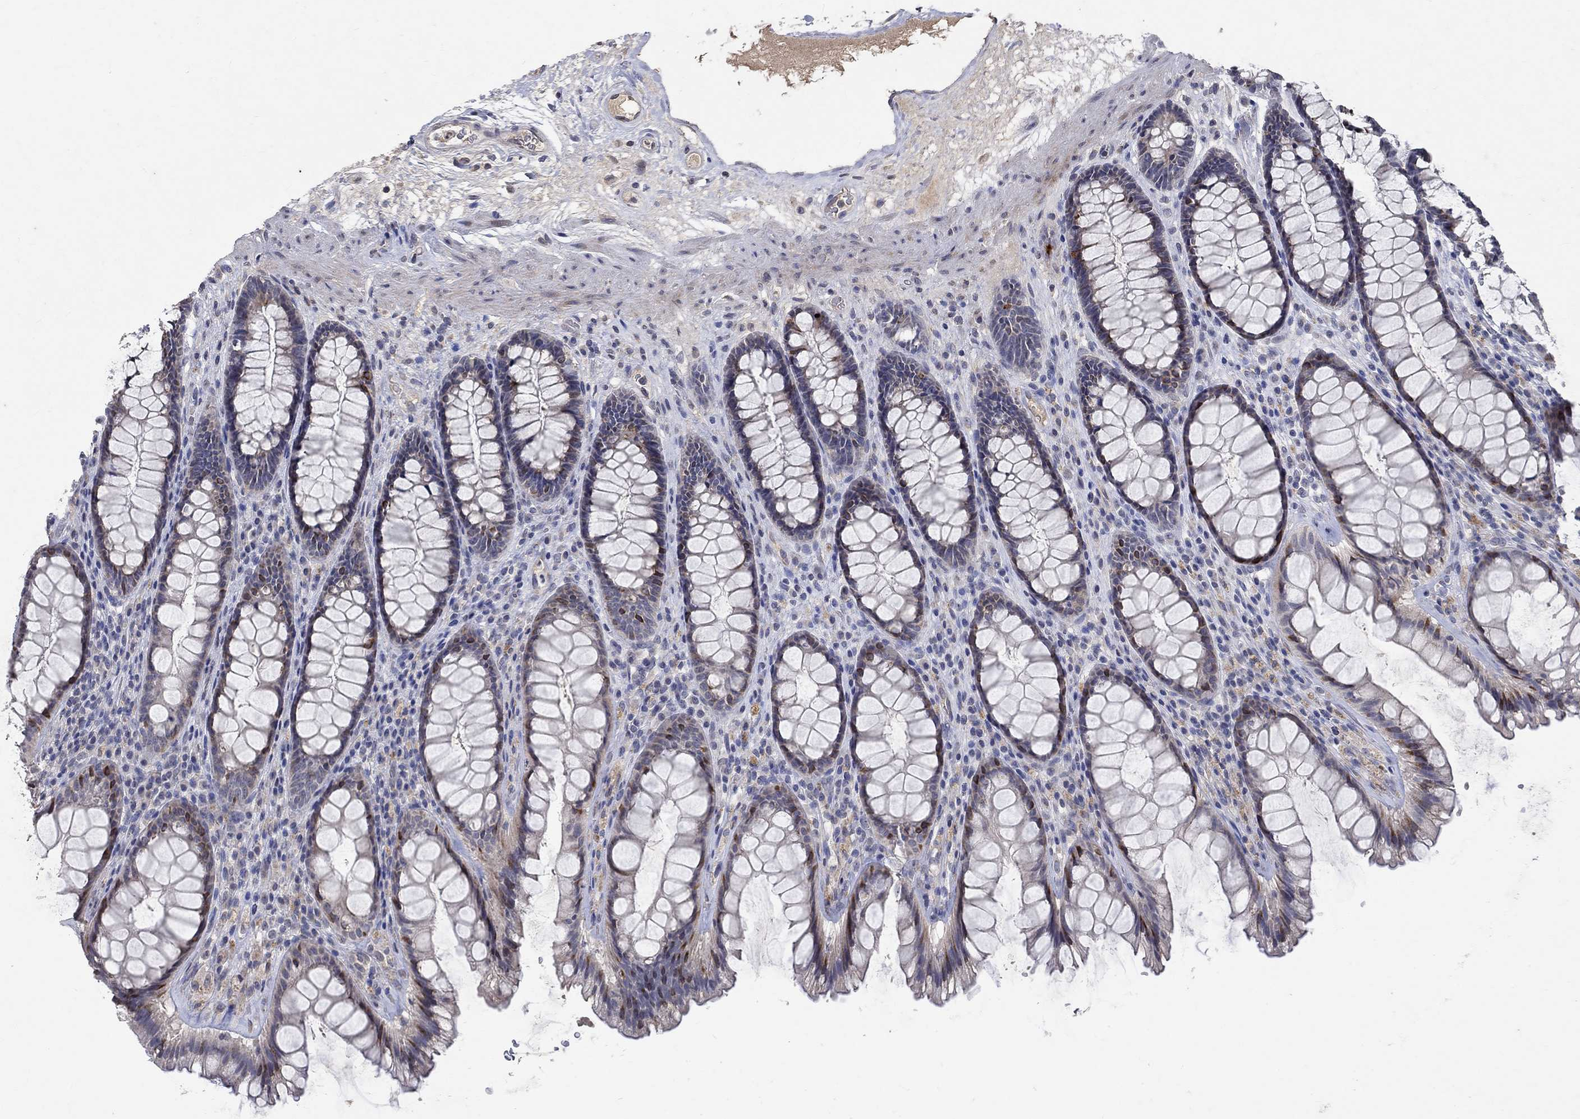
{"staining": {"intensity": "strong", "quantity": "<25%", "location": "cytoplasmic/membranous"}, "tissue": "rectum", "cell_type": "Glandular cells", "image_type": "normal", "snomed": [{"axis": "morphology", "description": "Normal tissue, NOS"}, {"axis": "topography", "description": "Rectum"}], "caption": "Immunohistochemistry (IHC) of unremarkable human rectum exhibits medium levels of strong cytoplasmic/membranous positivity in approximately <25% of glandular cells.", "gene": "TMEM169", "patient": {"sex": "male", "age": 72}}